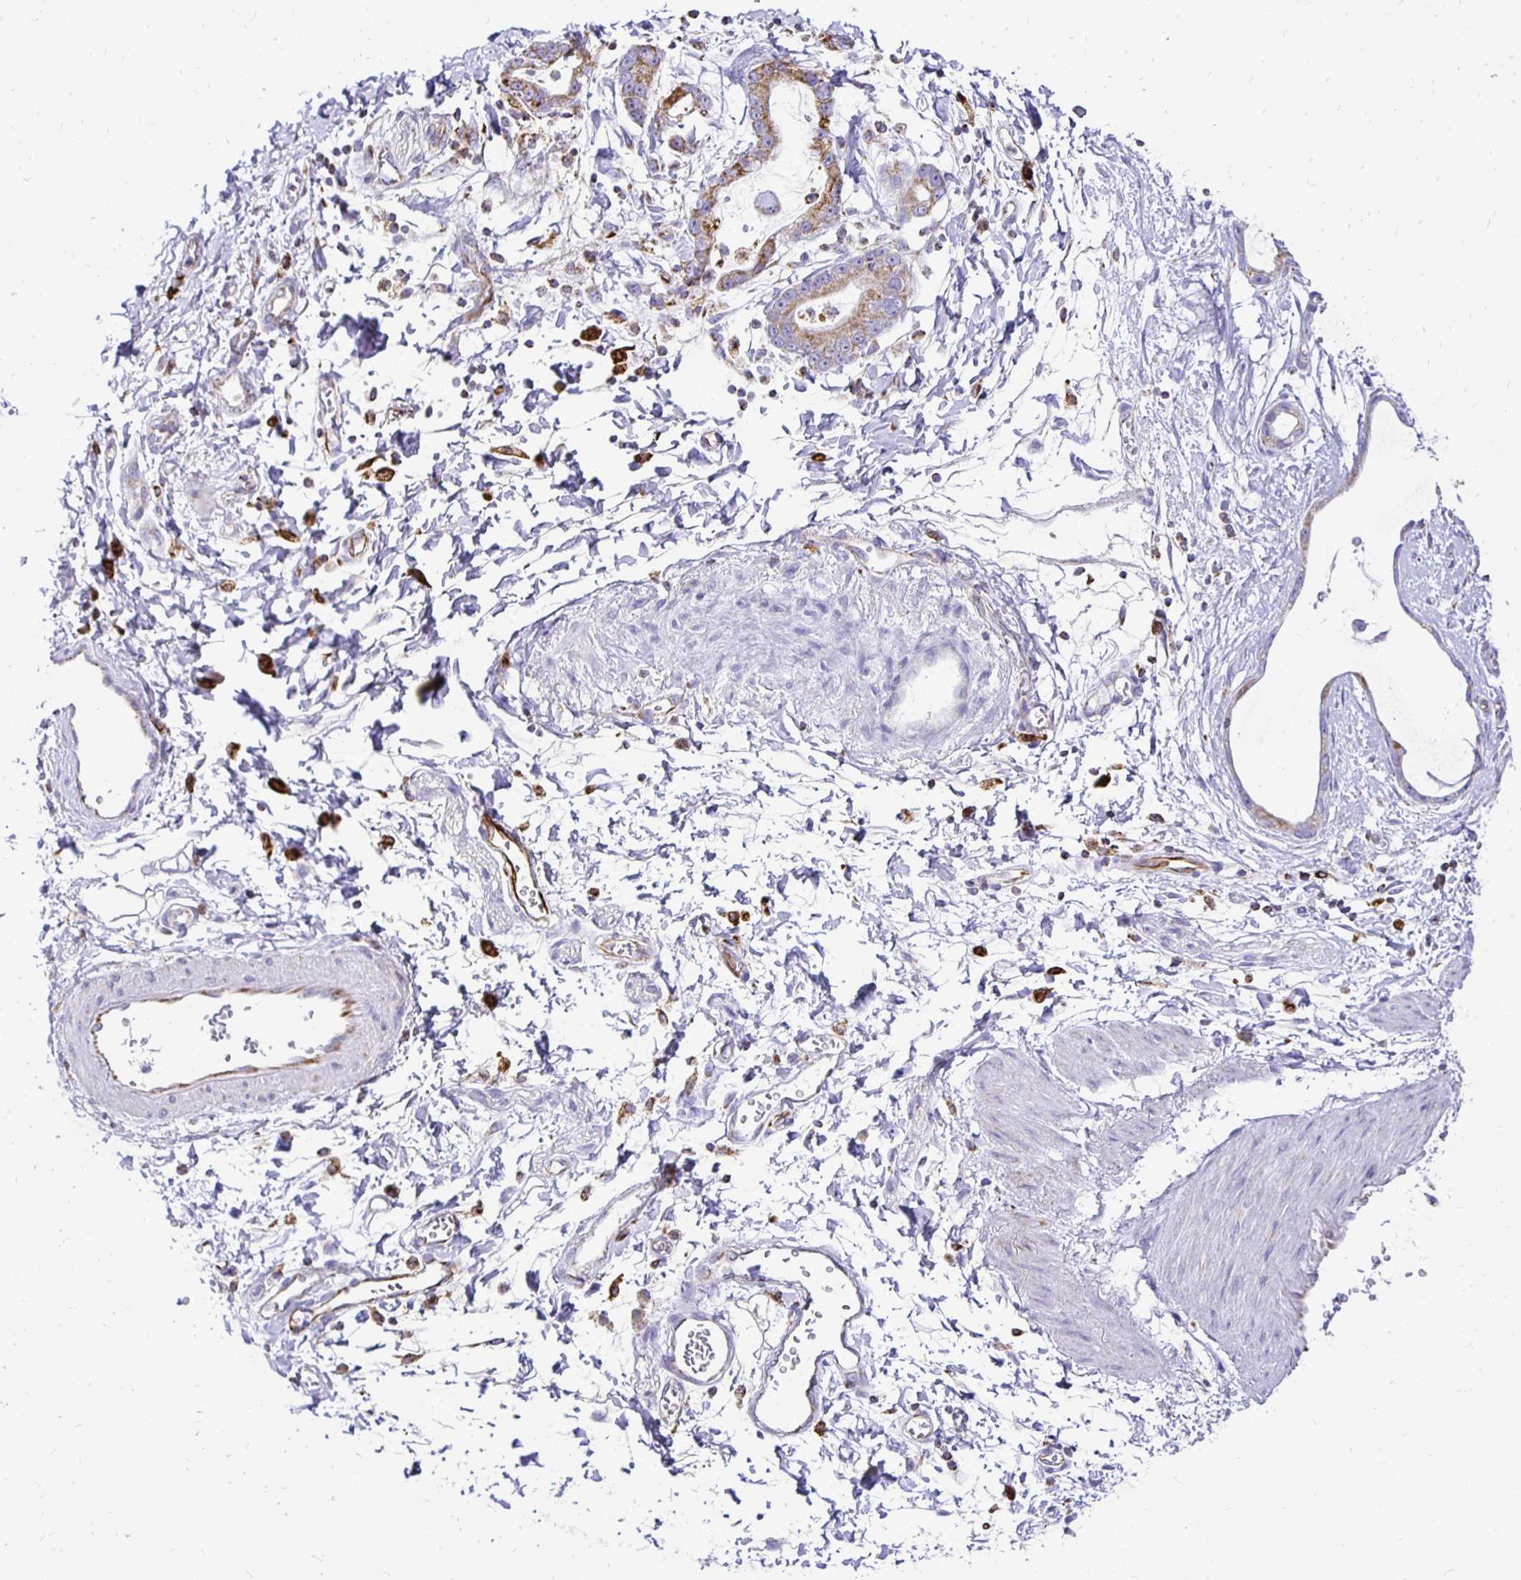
{"staining": {"intensity": "moderate", "quantity": ">75%", "location": "cytoplasmic/membranous"}, "tissue": "stomach cancer", "cell_type": "Tumor cells", "image_type": "cancer", "snomed": [{"axis": "morphology", "description": "Adenocarcinoma, NOS"}, {"axis": "topography", "description": "Stomach"}], "caption": "Human adenocarcinoma (stomach) stained with a brown dye reveals moderate cytoplasmic/membranous positive positivity in about >75% of tumor cells.", "gene": "PLAAT2", "patient": {"sex": "male", "age": 55}}